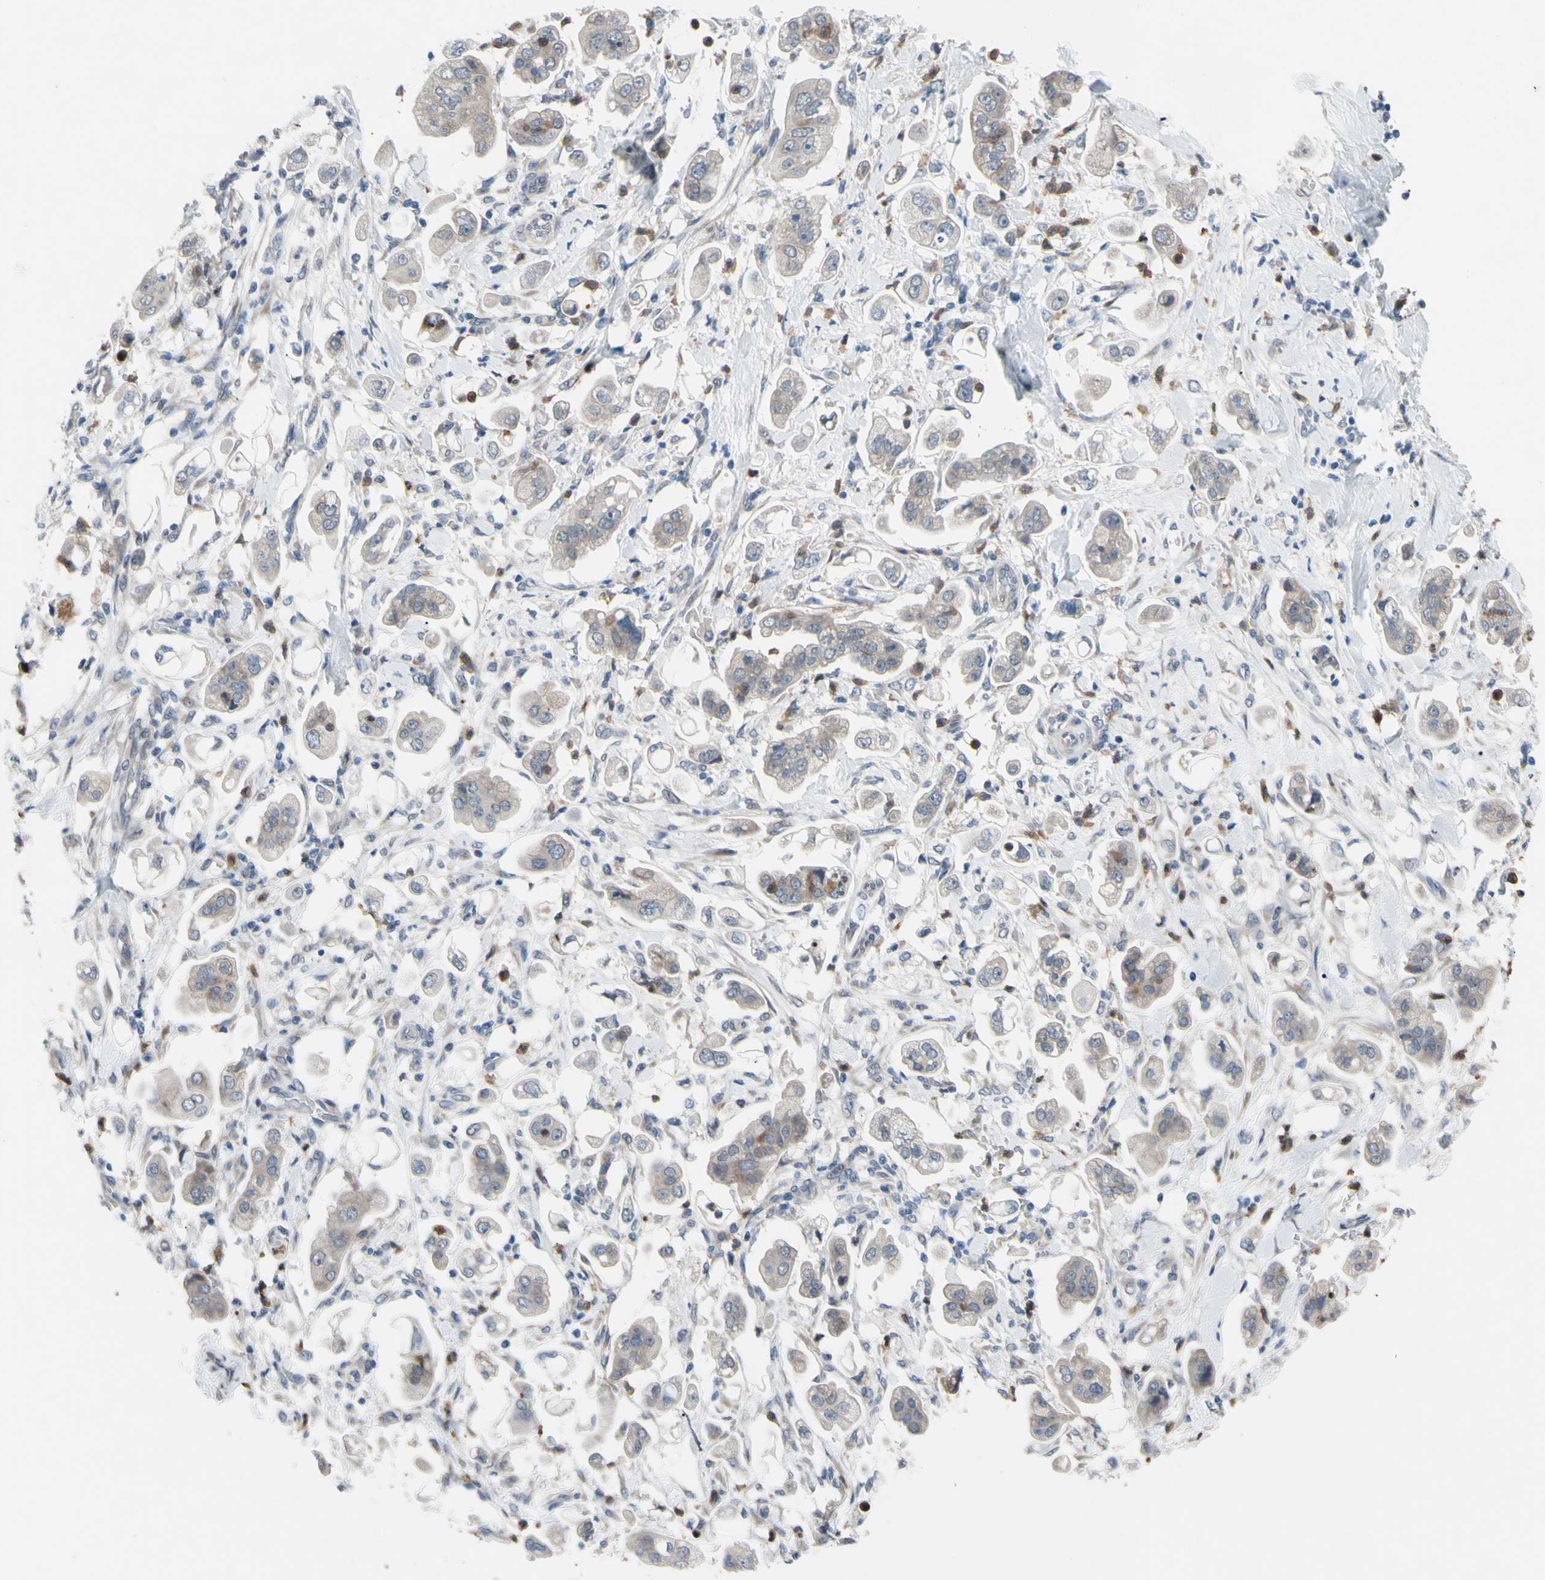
{"staining": {"intensity": "weak", "quantity": ">75%", "location": "cytoplasmic/membranous"}, "tissue": "stomach cancer", "cell_type": "Tumor cells", "image_type": "cancer", "snomed": [{"axis": "morphology", "description": "Adenocarcinoma, NOS"}, {"axis": "topography", "description": "Stomach"}], "caption": "A brown stain labels weak cytoplasmic/membranous expression of a protein in adenocarcinoma (stomach) tumor cells. The staining was performed using DAB to visualize the protein expression in brown, while the nuclei were stained in blue with hematoxylin (Magnification: 20x).", "gene": "GRAMD2B", "patient": {"sex": "male", "age": 62}}